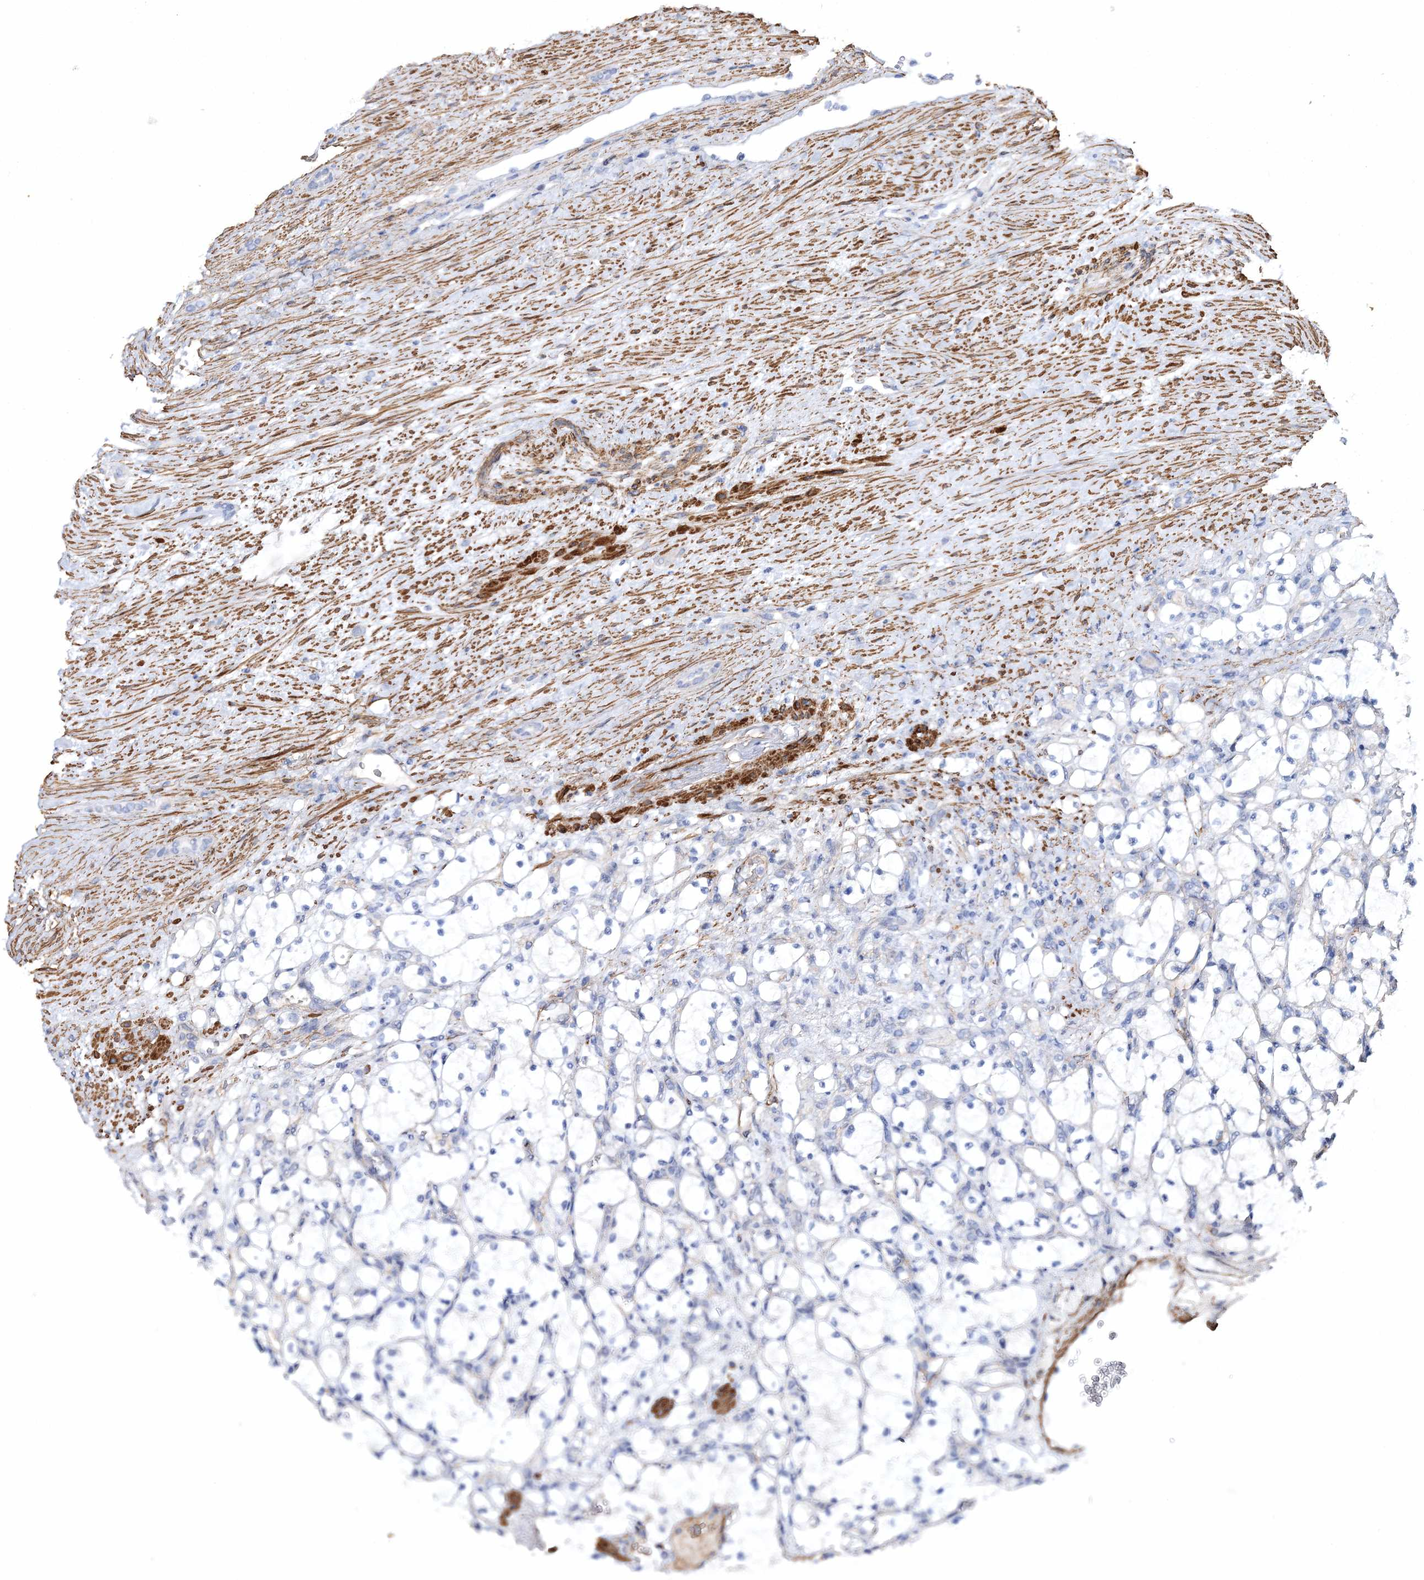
{"staining": {"intensity": "negative", "quantity": "none", "location": "none"}, "tissue": "renal cancer", "cell_type": "Tumor cells", "image_type": "cancer", "snomed": [{"axis": "morphology", "description": "Adenocarcinoma, NOS"}, {"axis": "topography", "description": "Kidney"}], "caption": "Tumor cells are negative for protein expression in human renal adenocarcinoma.", "gene": "RTN2", "patient": {"sex": "female", "age": 69}}